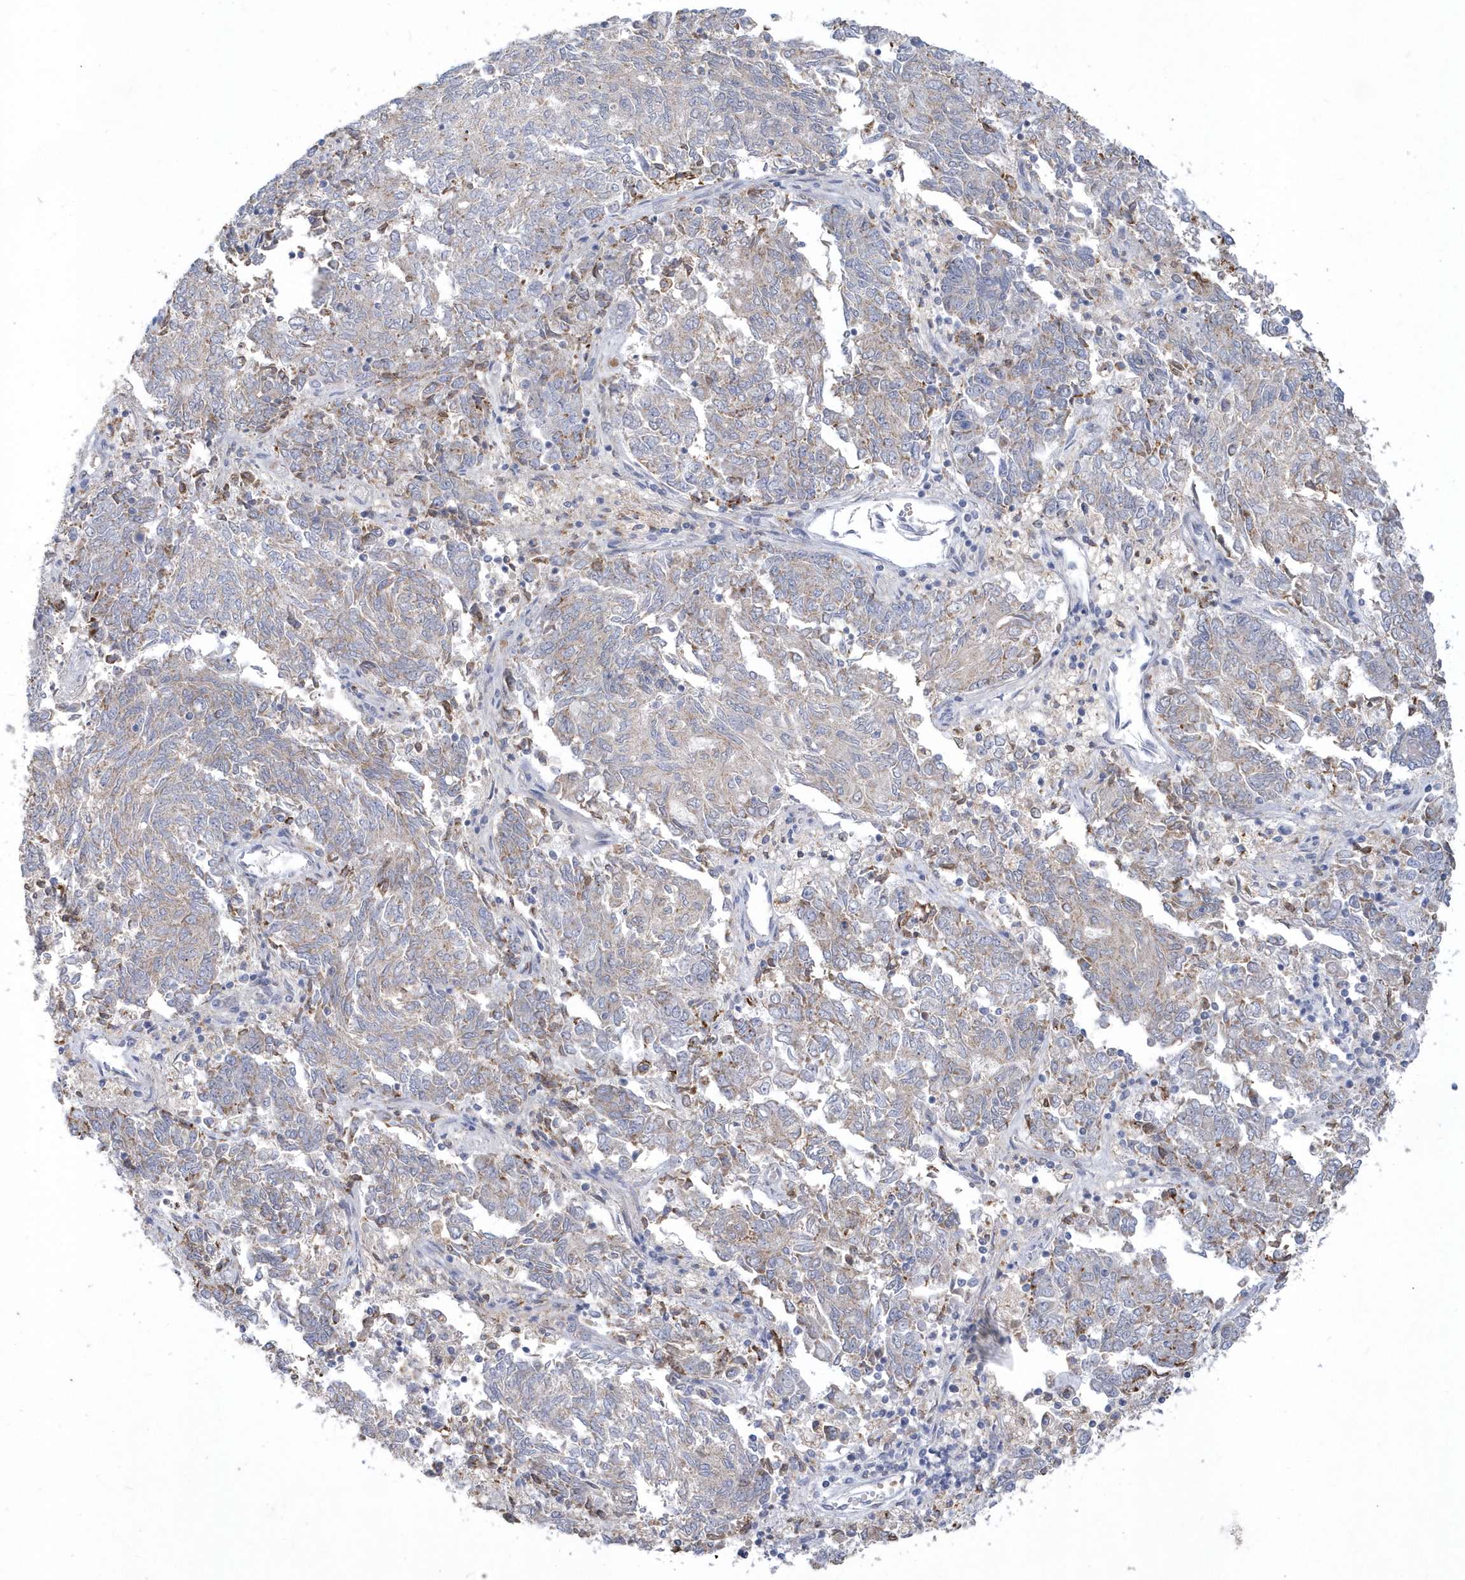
{"staining": {"intensity": "weak", "quantity": "25%-75%", "location": "cytoplasmic/membranous"}, "tissue": "endometrial cancer", "cell_type": "Tumor cells", "image_type": "cancer", "snomed": [{"axis": "morphology", "description": "Adenocarcinoma, NOS"}, {"axis": "topography", "description": "Endometrium"}], "caption": "An IHC image of tumor tissue is shown. Protein staining in brown labels weak cytoplasmic/membranous positivity in adenocarcinoma (endometrial) within tumor cells.", "gene": "TSPEAR", "patient": {"sex": "female", "age": 80}}